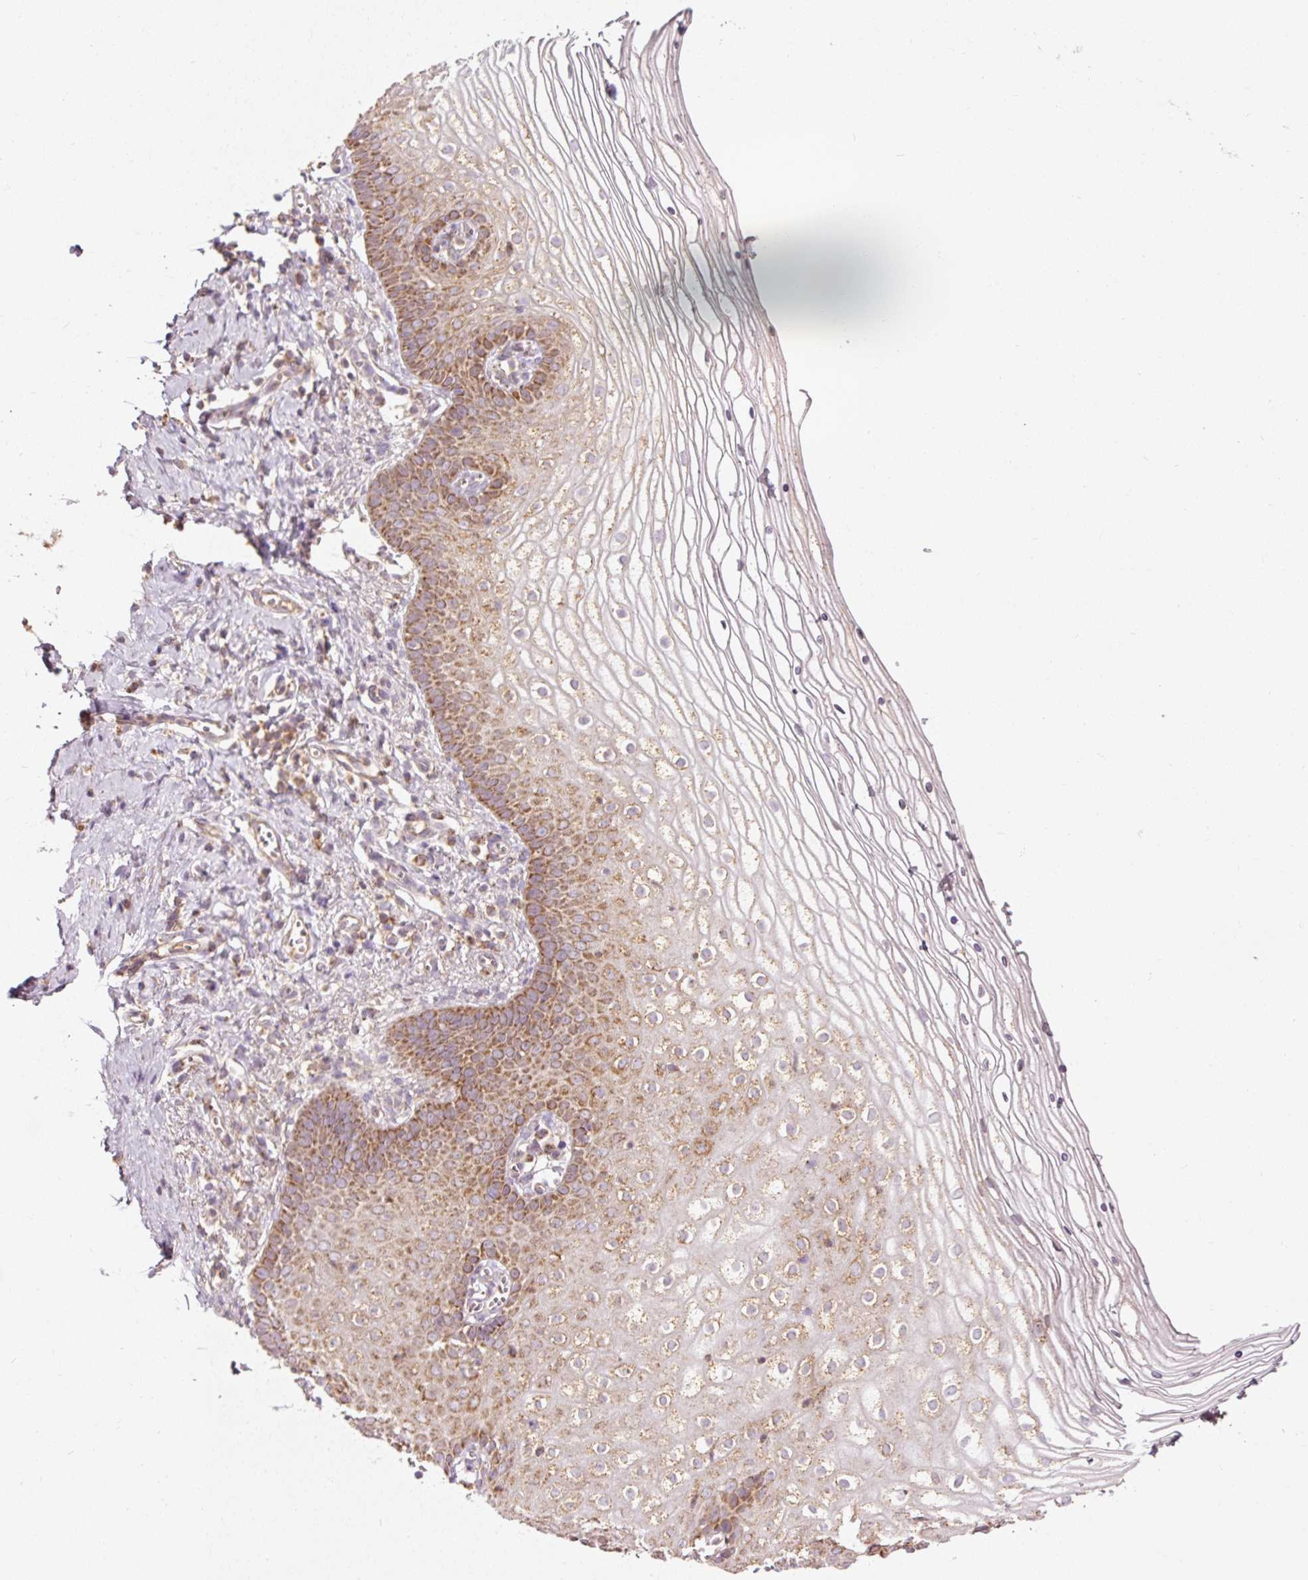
{"staining": {"intensity": "moderate", "quantity": ">75%", "location": "cytoplasmic/membranous"}, "tissue": "vagina", "cell_type": "Squamous epithelial cells", "image_type": "normal", "snomed": [{"axis": "morphology", "description": "Normal tissue, NOS"}, {"axis": "topography", "description": "Vagina"}], "caption": "Immunohistochemistry (IHC) histopathology image of normal vagina: vagina stained using IHC reveals medium levels of moderate protein expression localized specifically in the cytoplasmic/membranous of squamous epithelial cells, appearing as a cytoplasmic/membranous brown color.", "gene": "NDUFB4", "patient": {"sex": "female", "age": 56}}